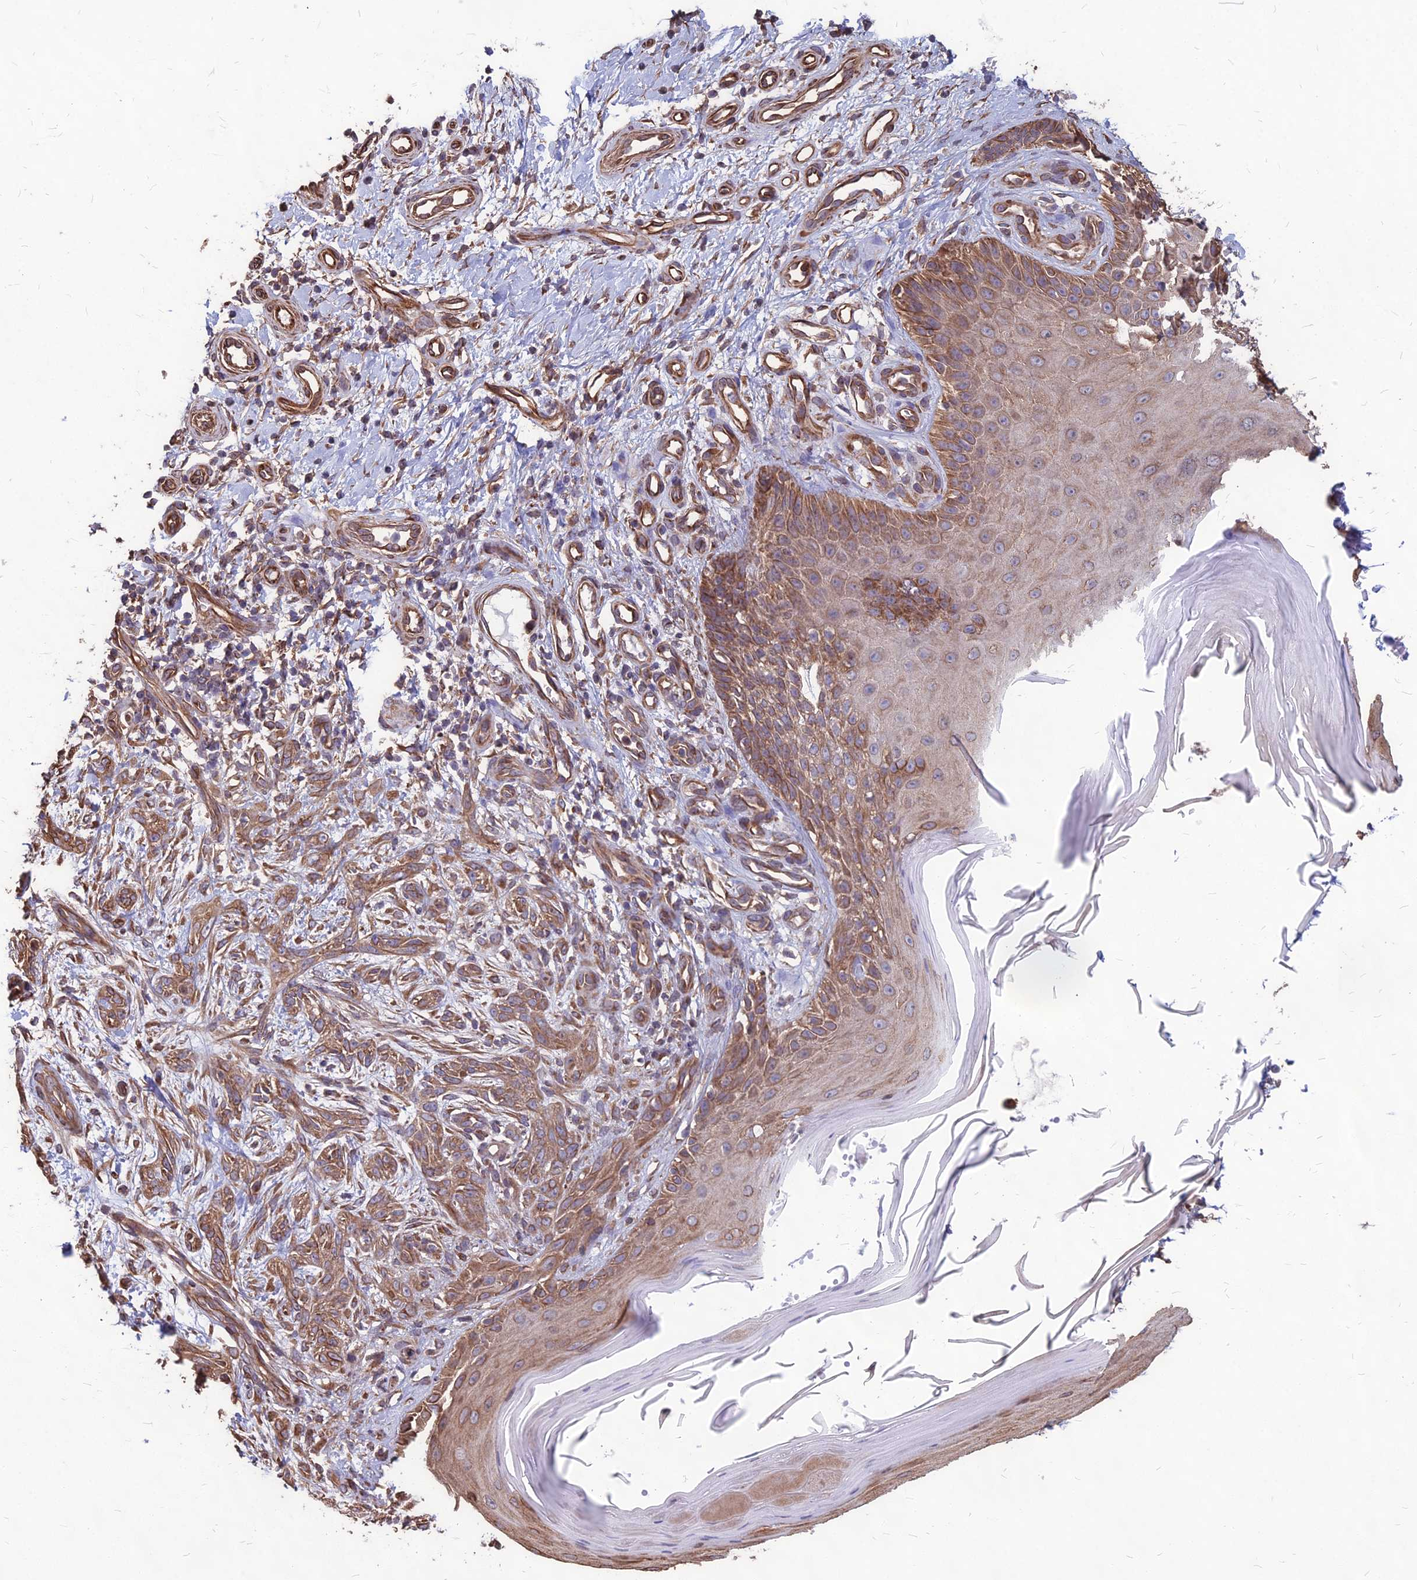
{"staining": {"intensity": "moderate", "quantity": ">75%", "location": "cytoplasmic/membranous"}, "tissue": "skin cancer", "cell_type": "Tumor cells", "image_type": "cancer", "snomed": [{"axis": "morphology", "description": "Basal cell carcinoma"}, {"axis": "topography", "description": "Skin"}], "caption": "Protein expression analysis of skin basal cell carcinoma displays moderate cytoplasmic/membranous staining in approximately >75% of tumor cells.", "gene": "LSM6", "patient": {"sex": "female", "age": 82}}